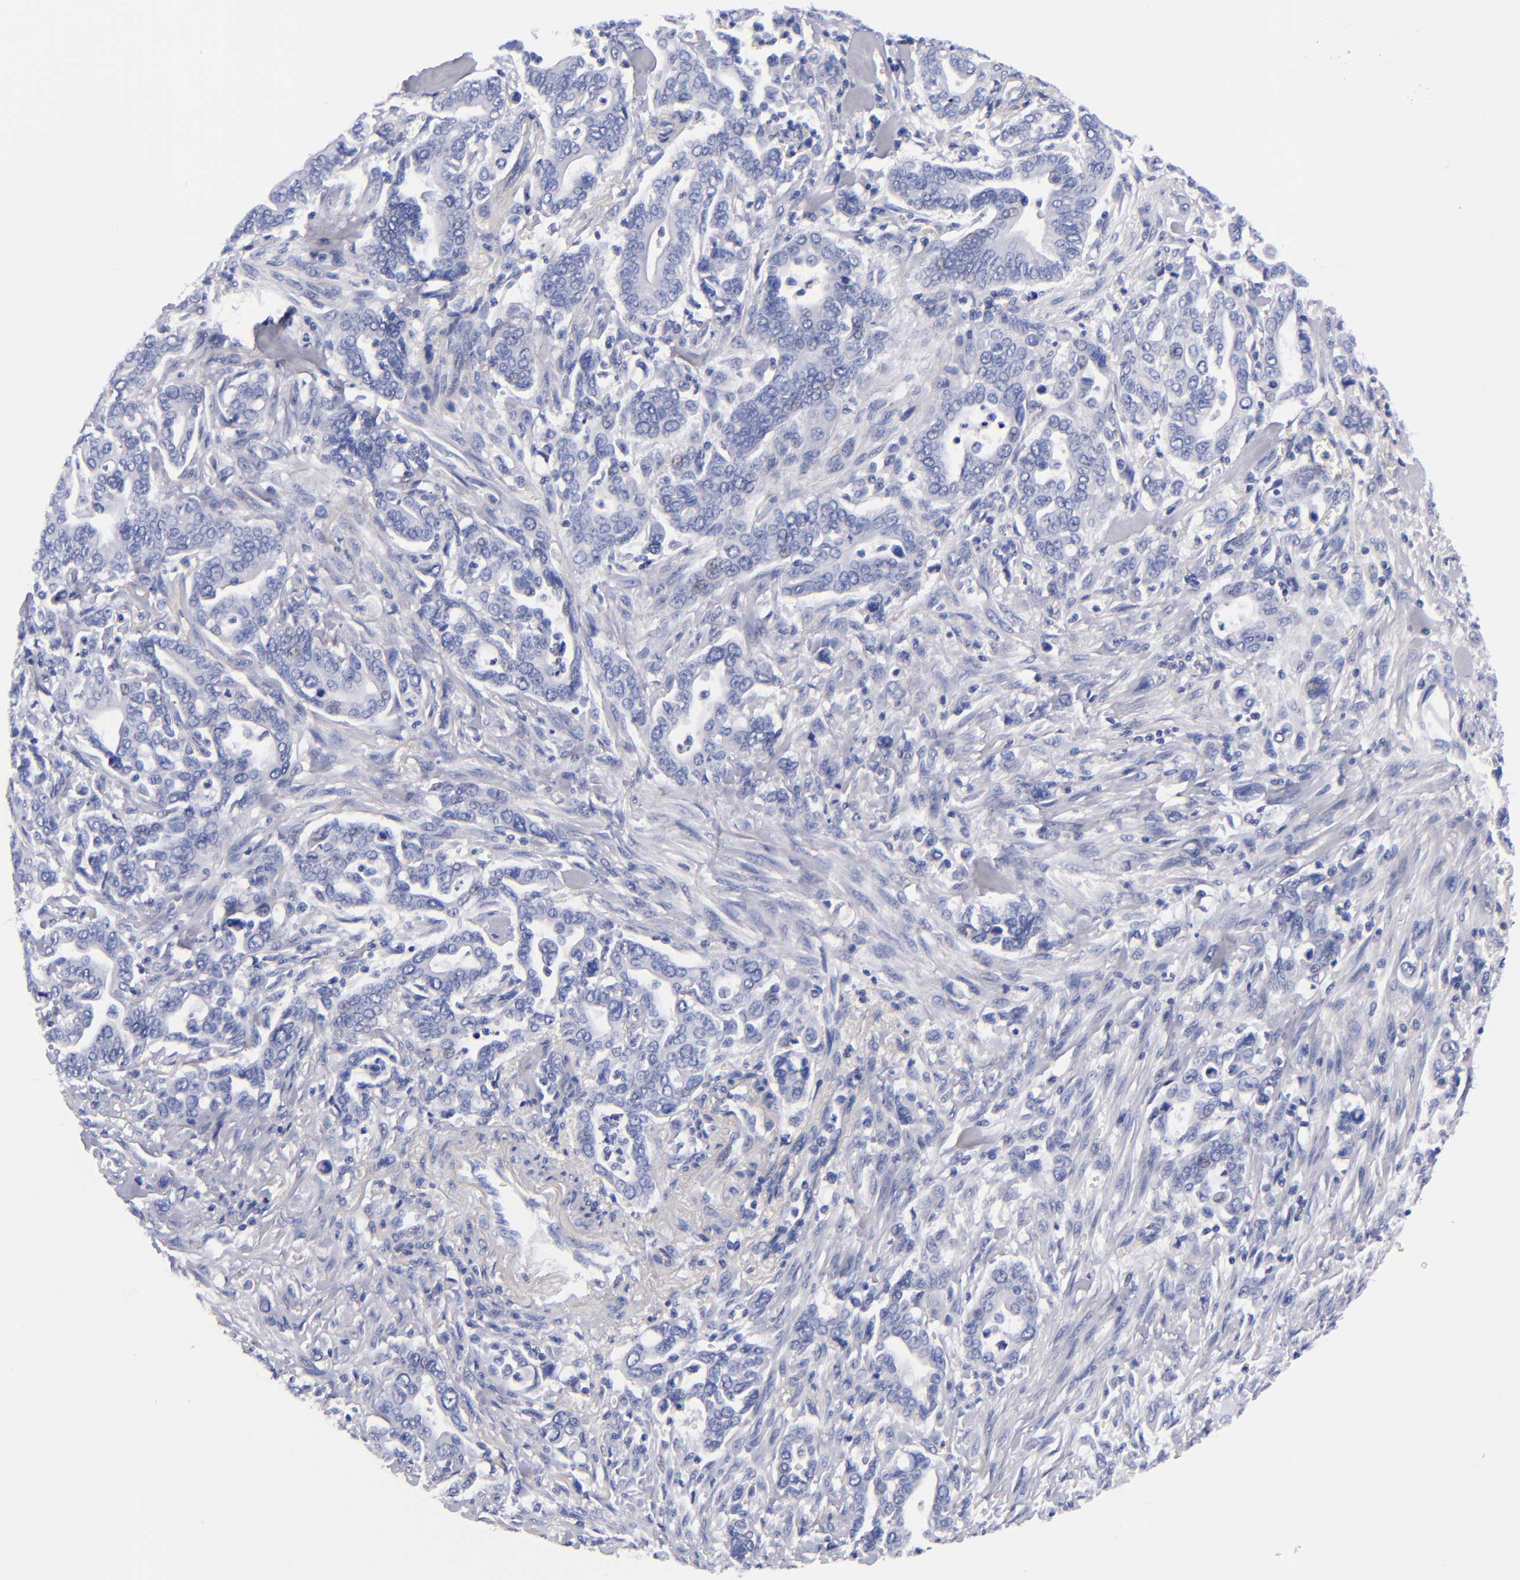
{"staining": {"intensity": "negative", "quantity": "none", "location": "none"}, "tissue": "pancreatic cancer", "cell_type": "Tumor cells", "image_type": "cancer", "snomed": [{"axis": "morphology", "description": "Adenocarcinoma, NOS"}, {"axis": "topography", "description": "Pancreas"}], "caption": "This is a micrograph of IHC staining of adenocarcinoma (pancreatic), which shows no staining in tumor cells.", "gene": "MCM7", "patient": {"sex": "female", "age": 57}}